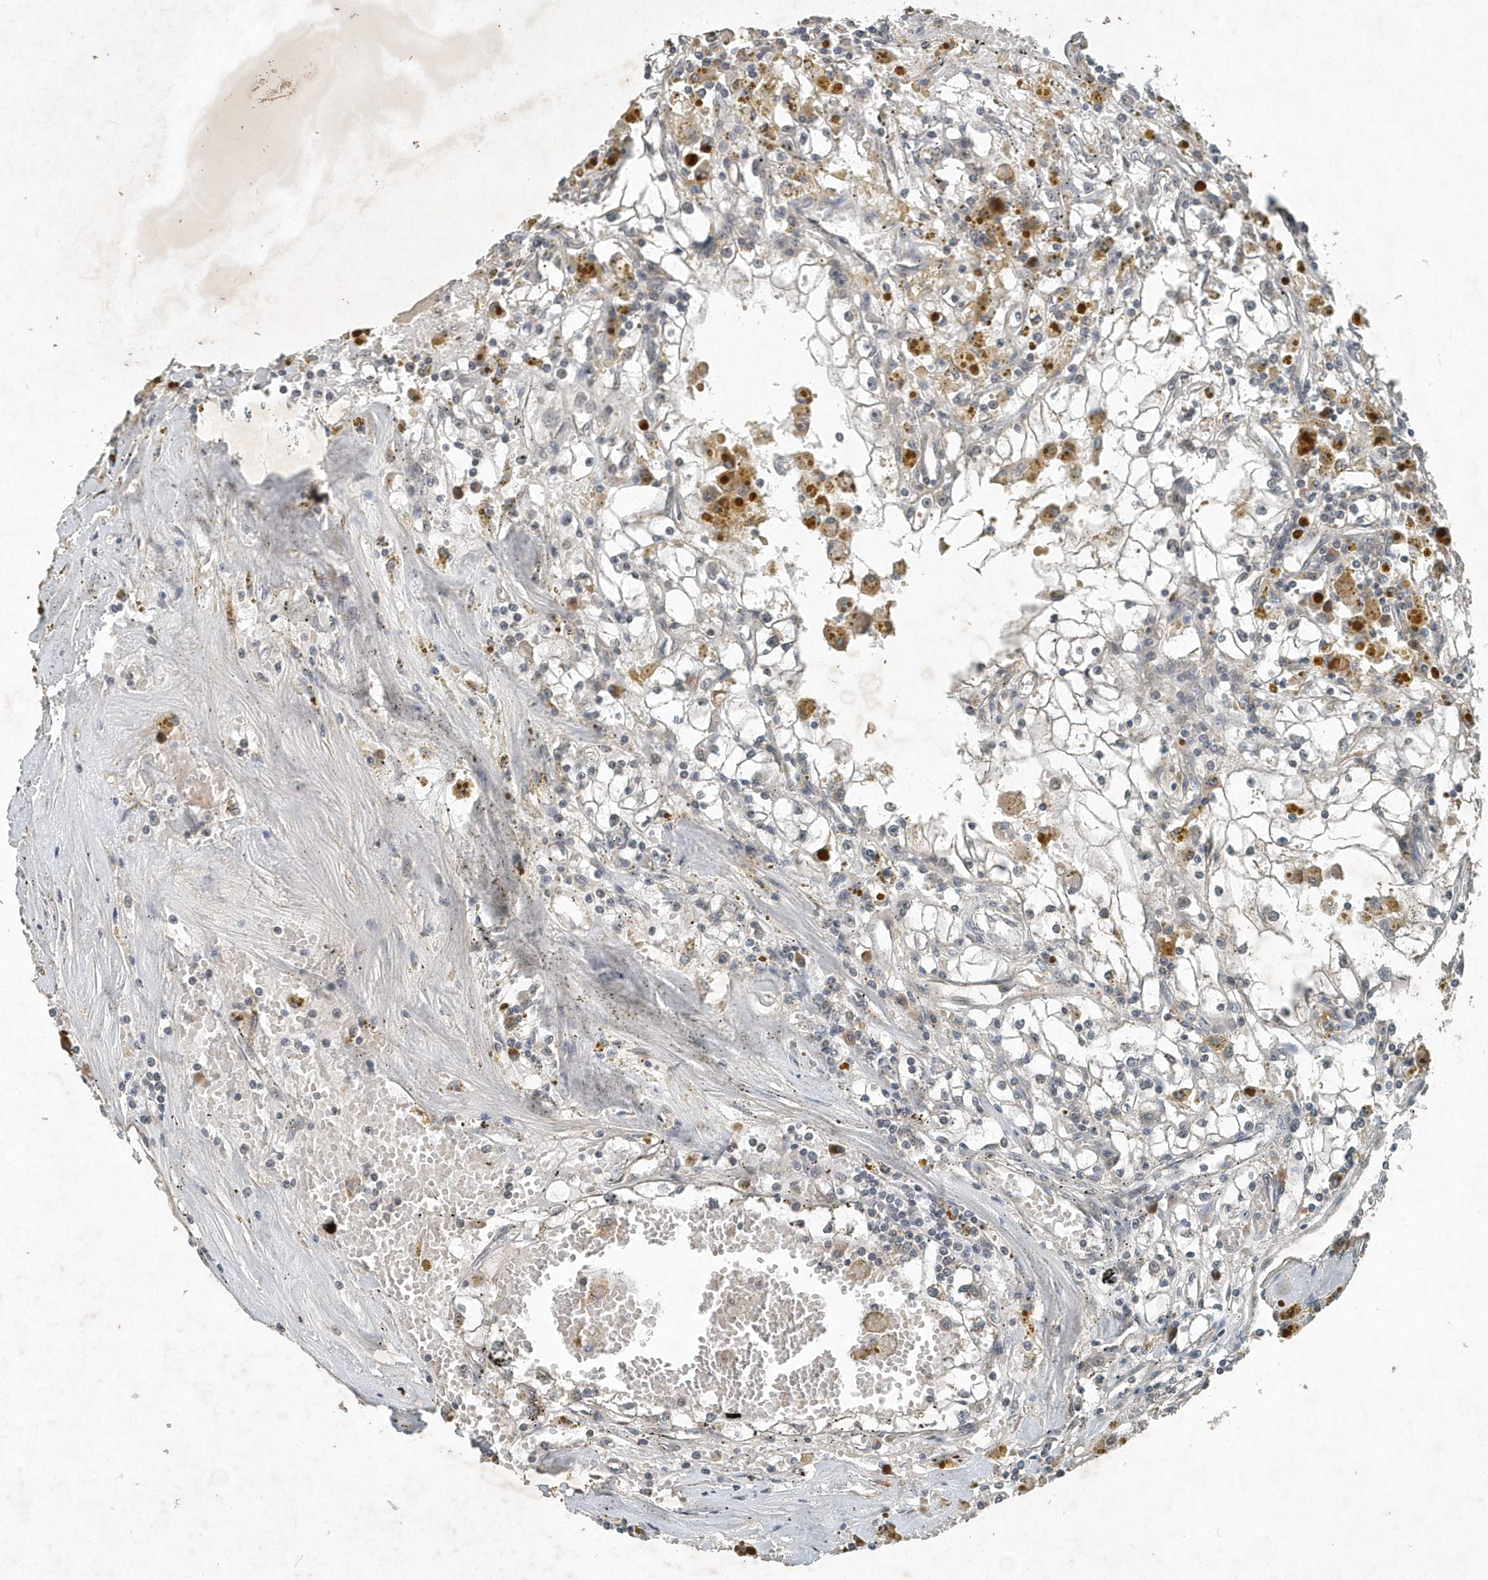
{"staining": {"intensity": "negative", "quantity": "none", "location": "none"}, "tissue": "renal cancer", "cell_type": "Tumor cells", "image_type": "cancer", "snomed": [{"axis": "morphology", "description": "Adenocarcinoma, NOS"}, {"axis": "topography", "description": "Kidney"}], "caption": "A high-resolution micrograph shows immunohistochemistry staining of renal cancer, which exhibits no significant staining in tumor cells.", "gene": "SCFD2", "patient": {"sex": "male", "age": 56}}